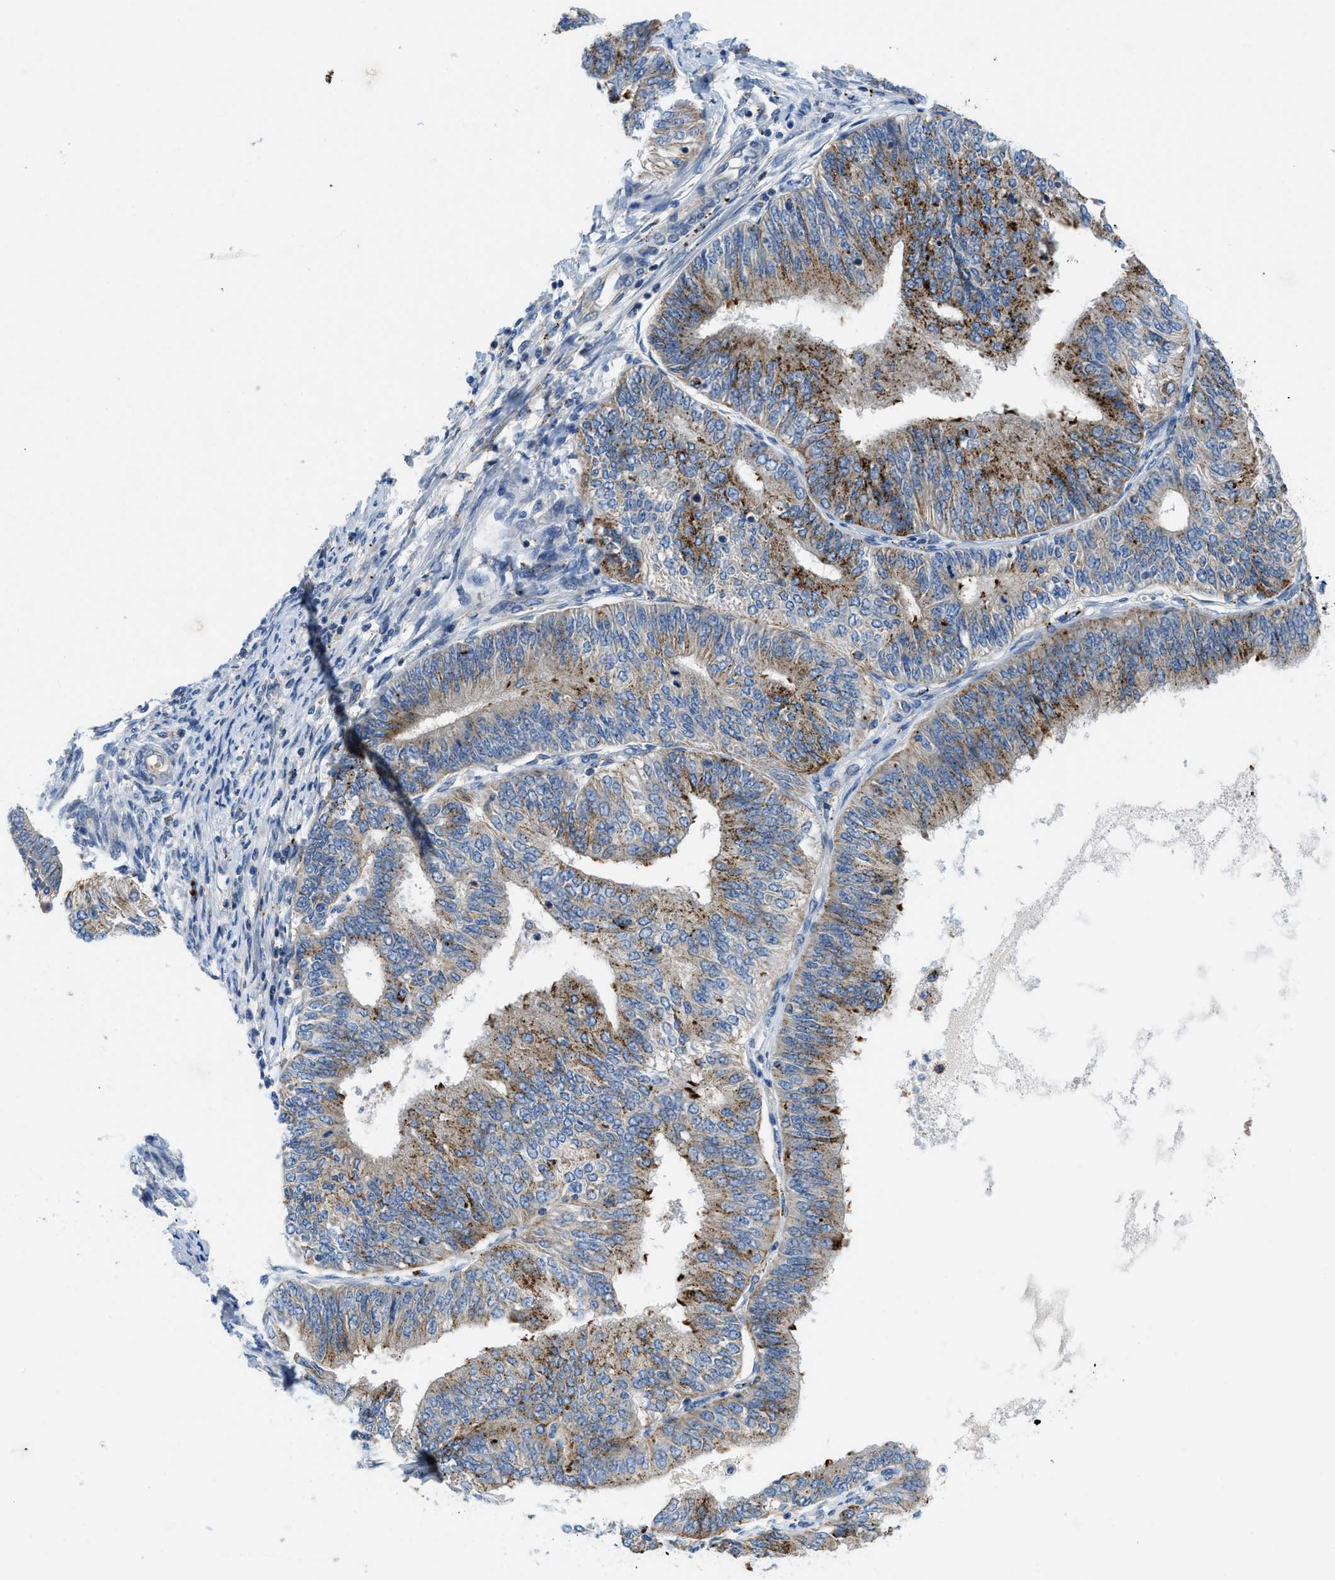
{"staining": {"intensity": "moderate", "quantity": ">75%", "location": "cytoplasmic/membranous"}, "tissue": "endometrial cancer", "cell_type": "Tumor cells", "image_type": "cancer", "snomed": [{"axis": "morphology", "description": "Adenocarcinoma, NOS"}, {"axis": "topography", "description": "Endometrium"}], "caption": "Endometrial cancer stained with a protein marker reveals moderate staining in tumor cells.", "gene": "TMEM248", "patient": {"sex": "female", "age": 58}}